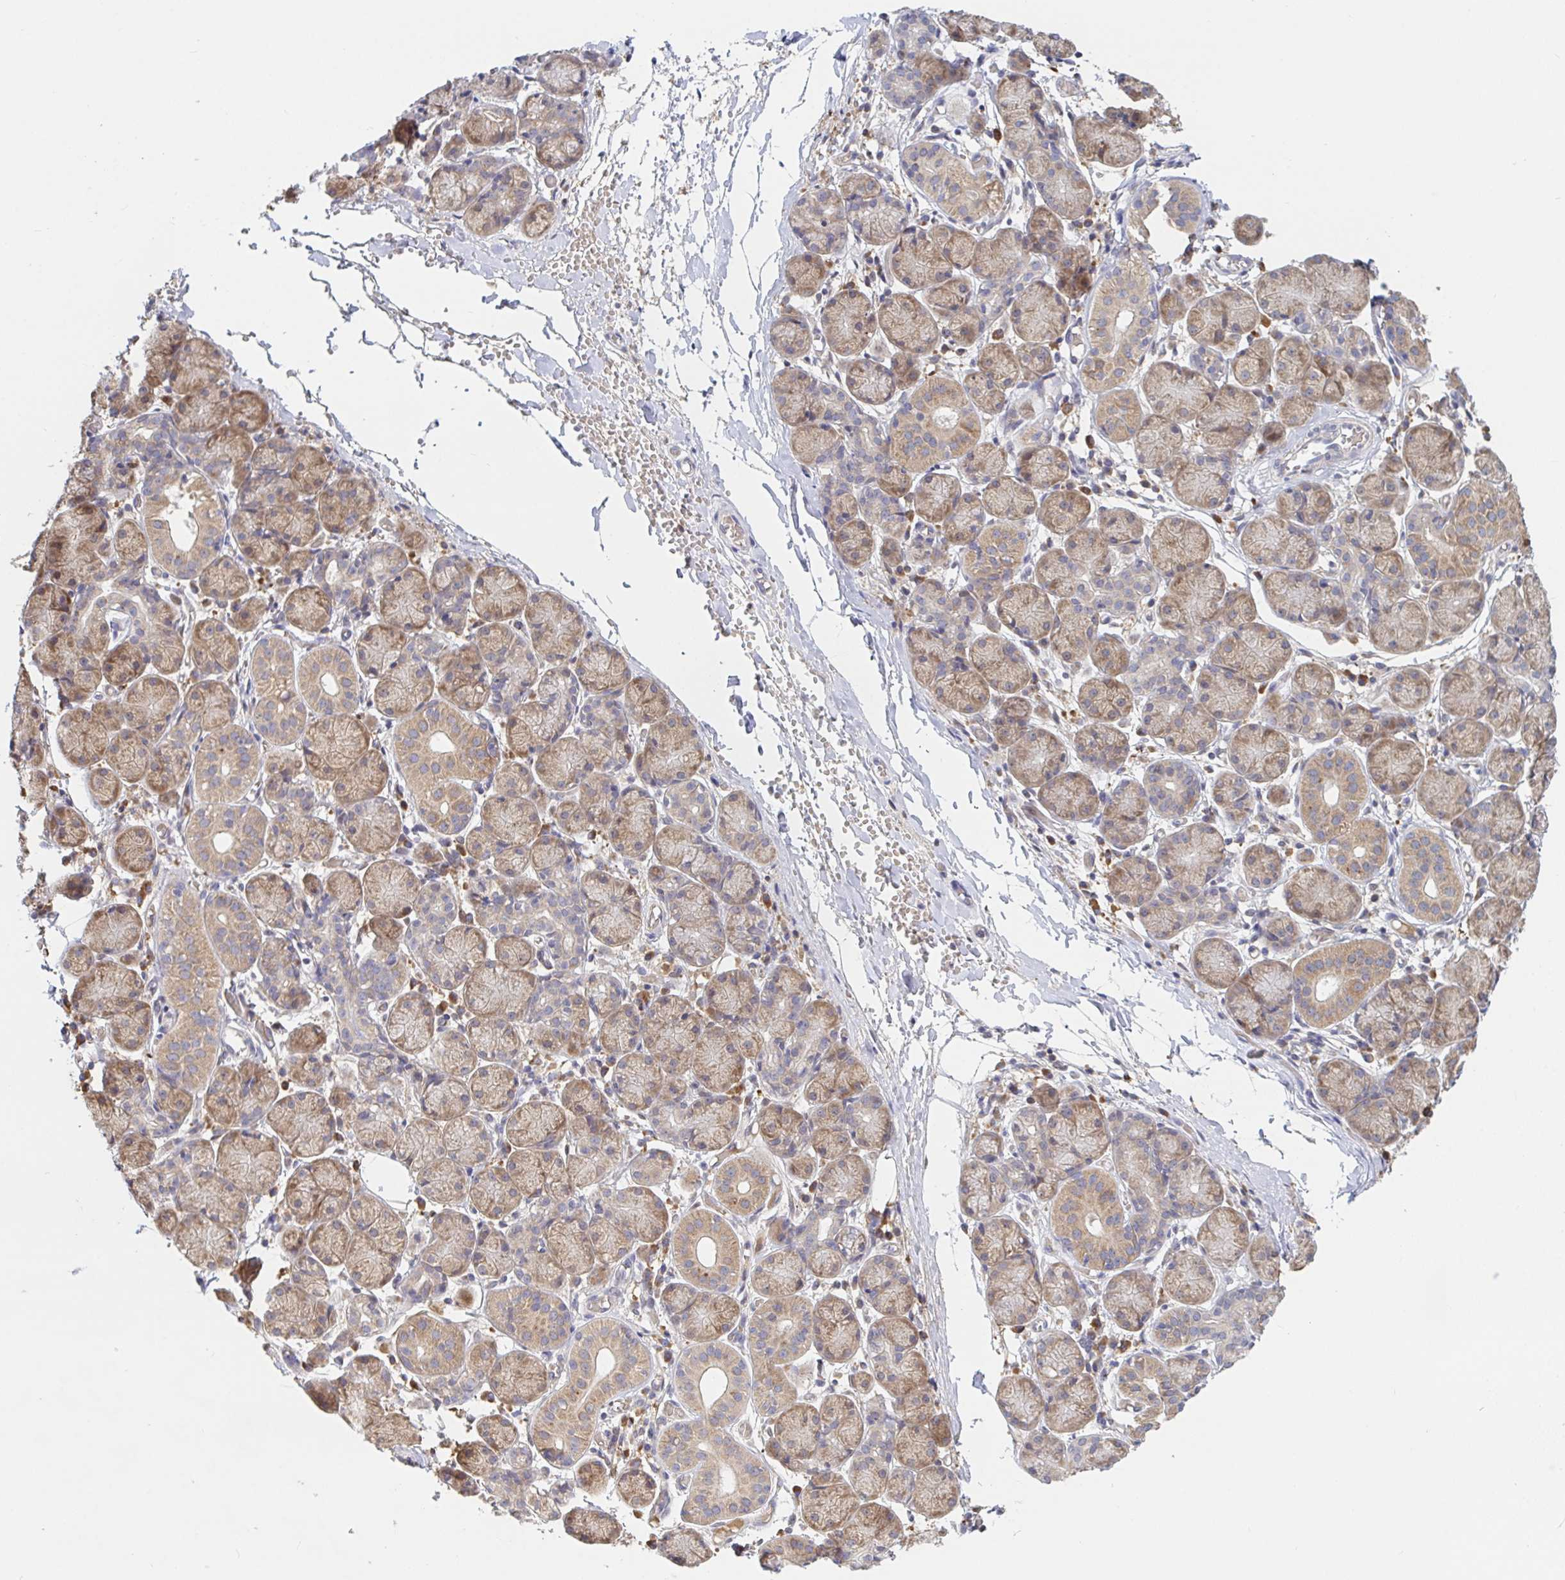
{"staining": {"intensity": "moderate", "quantity": ">75%", "location": "cytoplasmic/membranous"}, "tissue": "salivary gland", "cell_type": "Glandular cells", "image_type": "normal", "snomed": [{"axis": "morphology", "description": "Normal tissue, NOS"}, {"axis": "topography", "description": "Salivary gland"}], "caption": "IHC histopathology image of benign human salivary gland stained for a protein (brown), which shows medium levels of moderate cytoplasmic/membranous staining in about >75% of glandular cells.", "gene": "LARP1", "patient": {"sex": "female", "age": 24}}